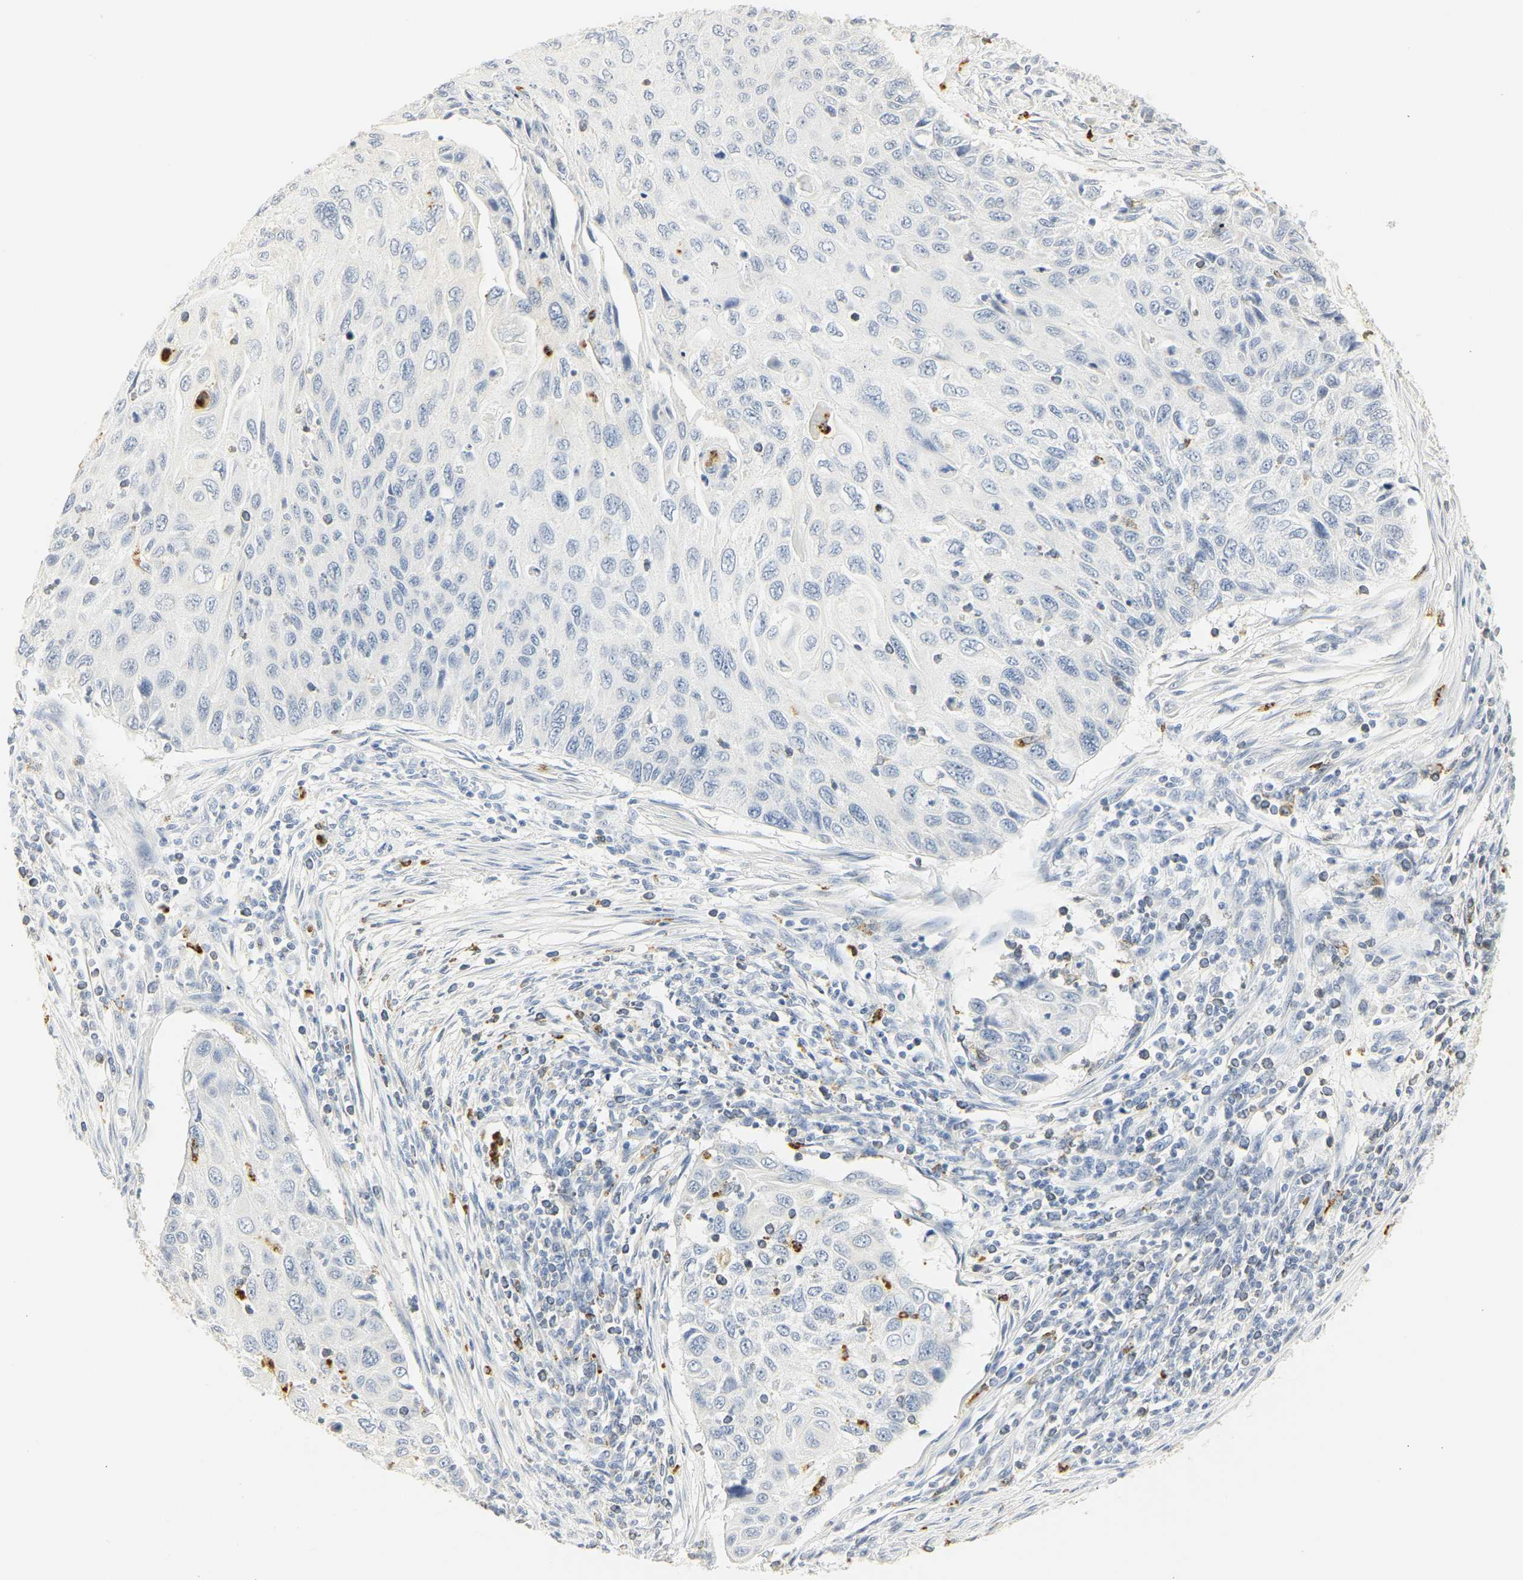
{"staining": {"intensity": "negative", "quantity": "none", "location": "none"}, "tissue": "cervical cancer", "cell_type": "Tumor cells", "image_type": "cancer", "snomed": [{"axis": "morphology", "description": "Squamous cell carcinoma, NOS"}, {"axis": "topography", "description": "Cervix"}], "caption": "A high-resolution micrograph shows immunohistochemistry staining of cervical cancer, which demonstrates no significant expression in tumor cells.", "gene": "MPO", "patient": {"sex": "female", "age": 70}}